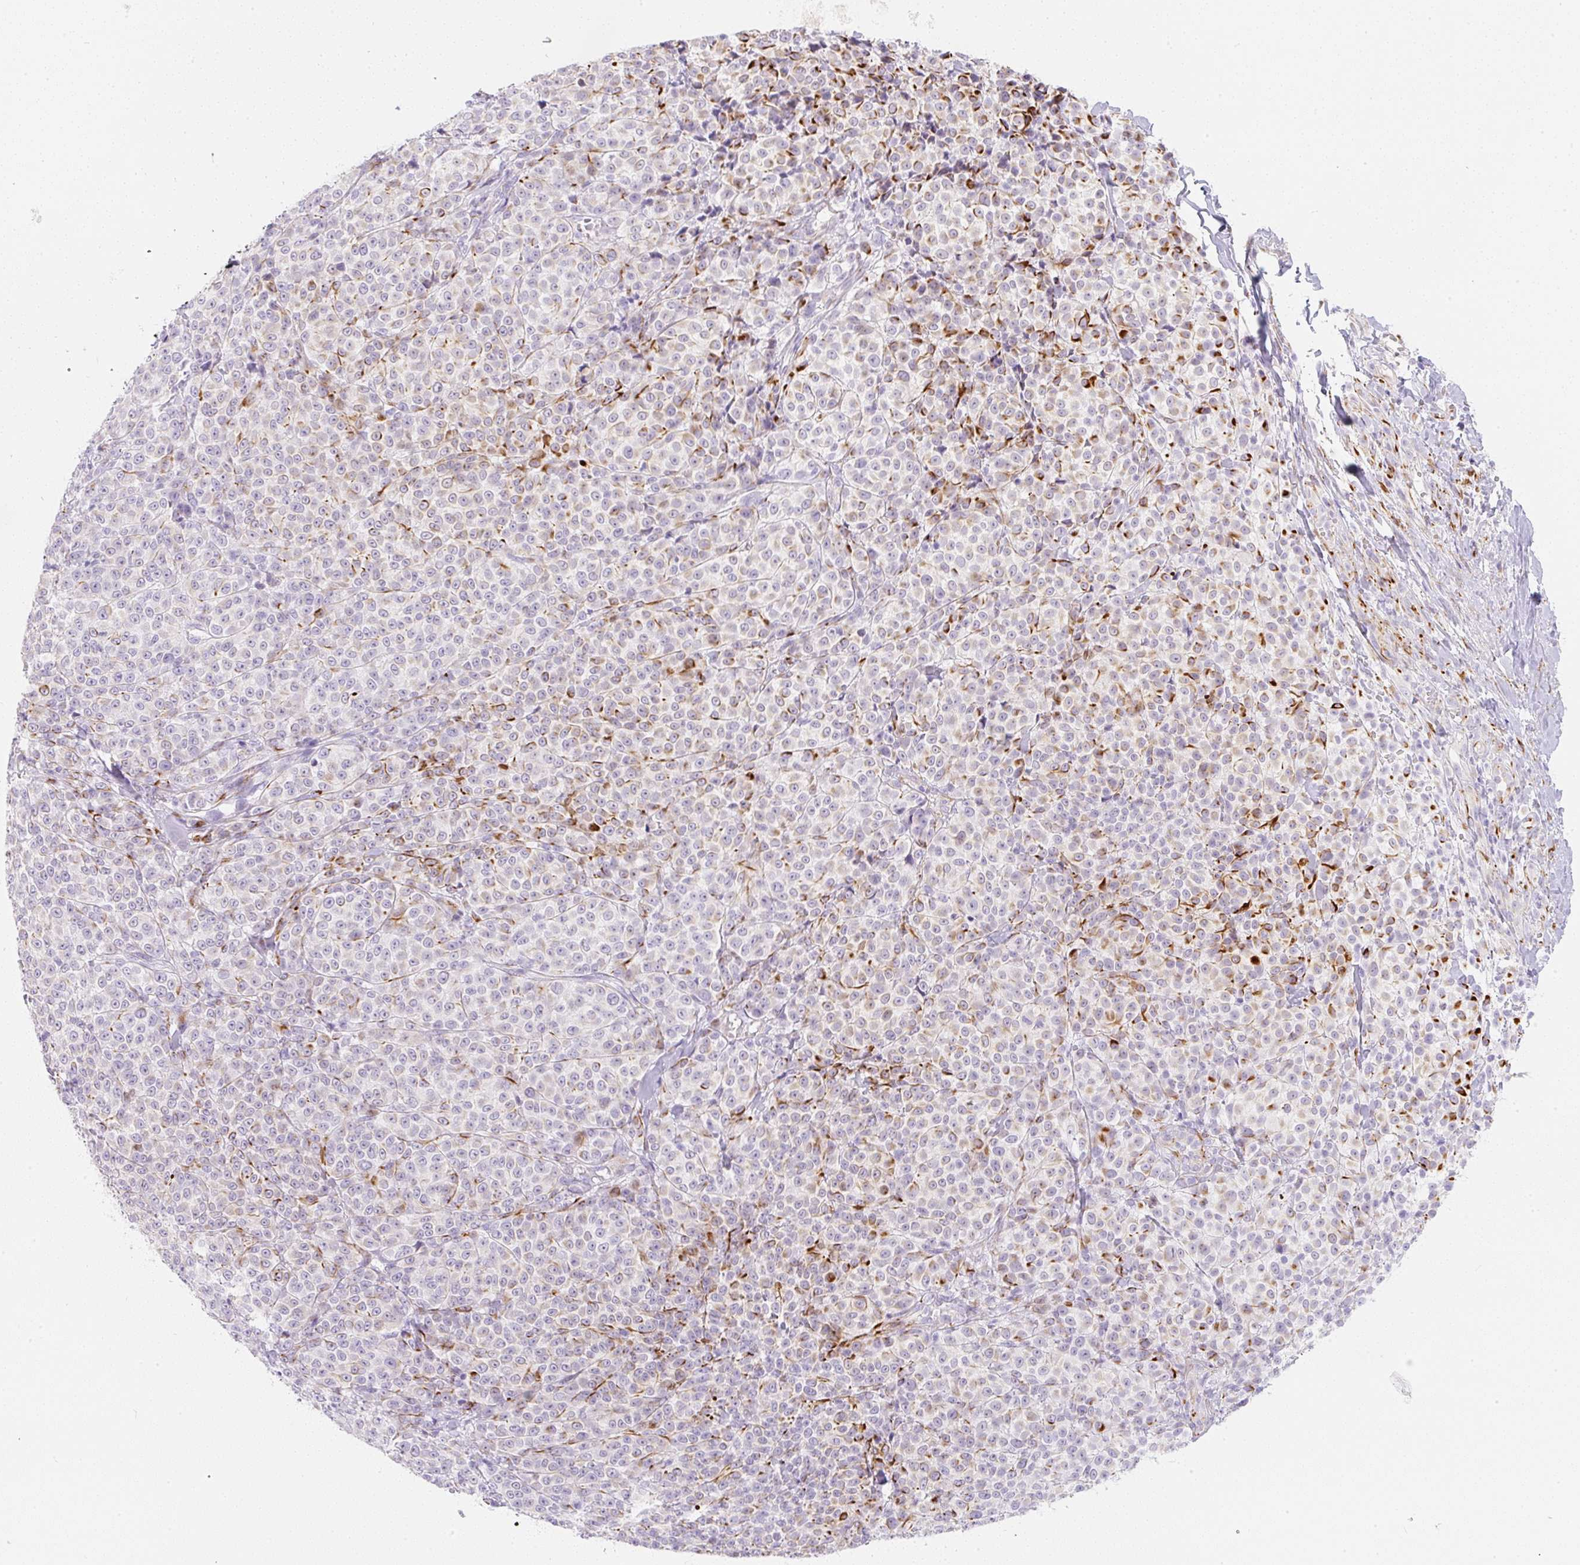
{"staining": {"intensity": "strong", "quantity": "<25%", "location": "cytoplasmic/membranous"}, "tissue": "melanoma", "cell_type": "Tumor cells", "image_type": "cancer", "snomed": [{"axis": "morphology", "description": "Normal tissue, NOS"}, {"axis": "morphology", "description": "Malignant melanoma, NOS"}, {"axis": "topography", "description": "Skin"}], "caption": "Protein expression analysis of melanoma shows strong cytoplasmic/membranous expression in approximately <25% of tumor cells.", "gene": "ZNF689", "patient": {"sex": "female", "age": 34}}